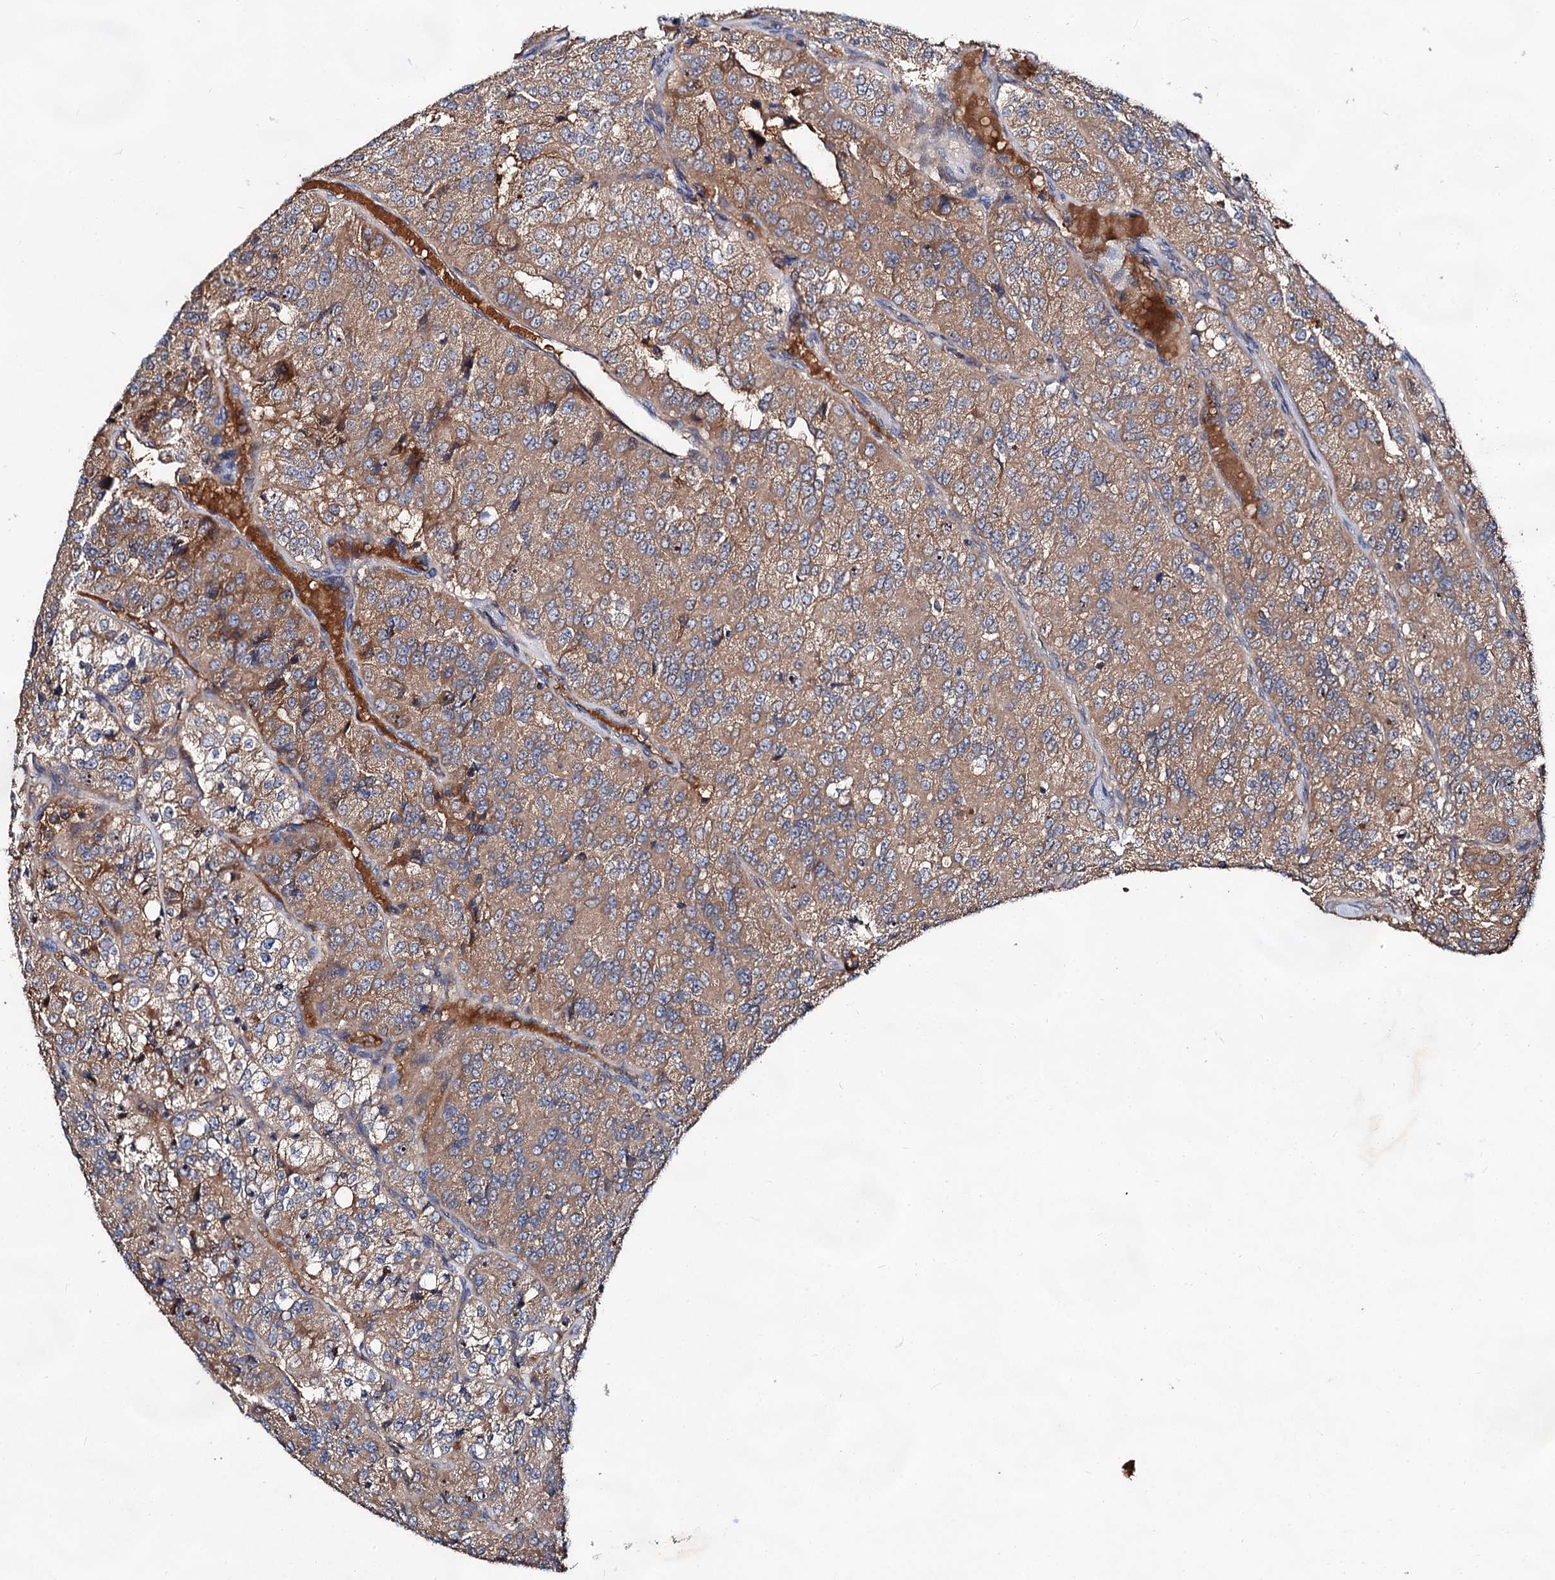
{"staining": {"intensity": "moderate", "quantity": ">75%", "location": "cytoplasmic/membranous"}, "tissue": "renal cancer", "cell_type": "Tumor cells", "image_type": "cancer", "snomed": [{"axis": "morphology", "description": "Adenocarcinoma, NOS"}, {"axis": "topography", "description": "Kidney"}], "caption": "Human renal adenocarcinoma stained for a protein (brown) reveals moderate cytoplasmic/membranous positive expression in approximately >75% of tumor cells.", "gene": "TEX9", "patient": {"sex": "female", "age": 63}}